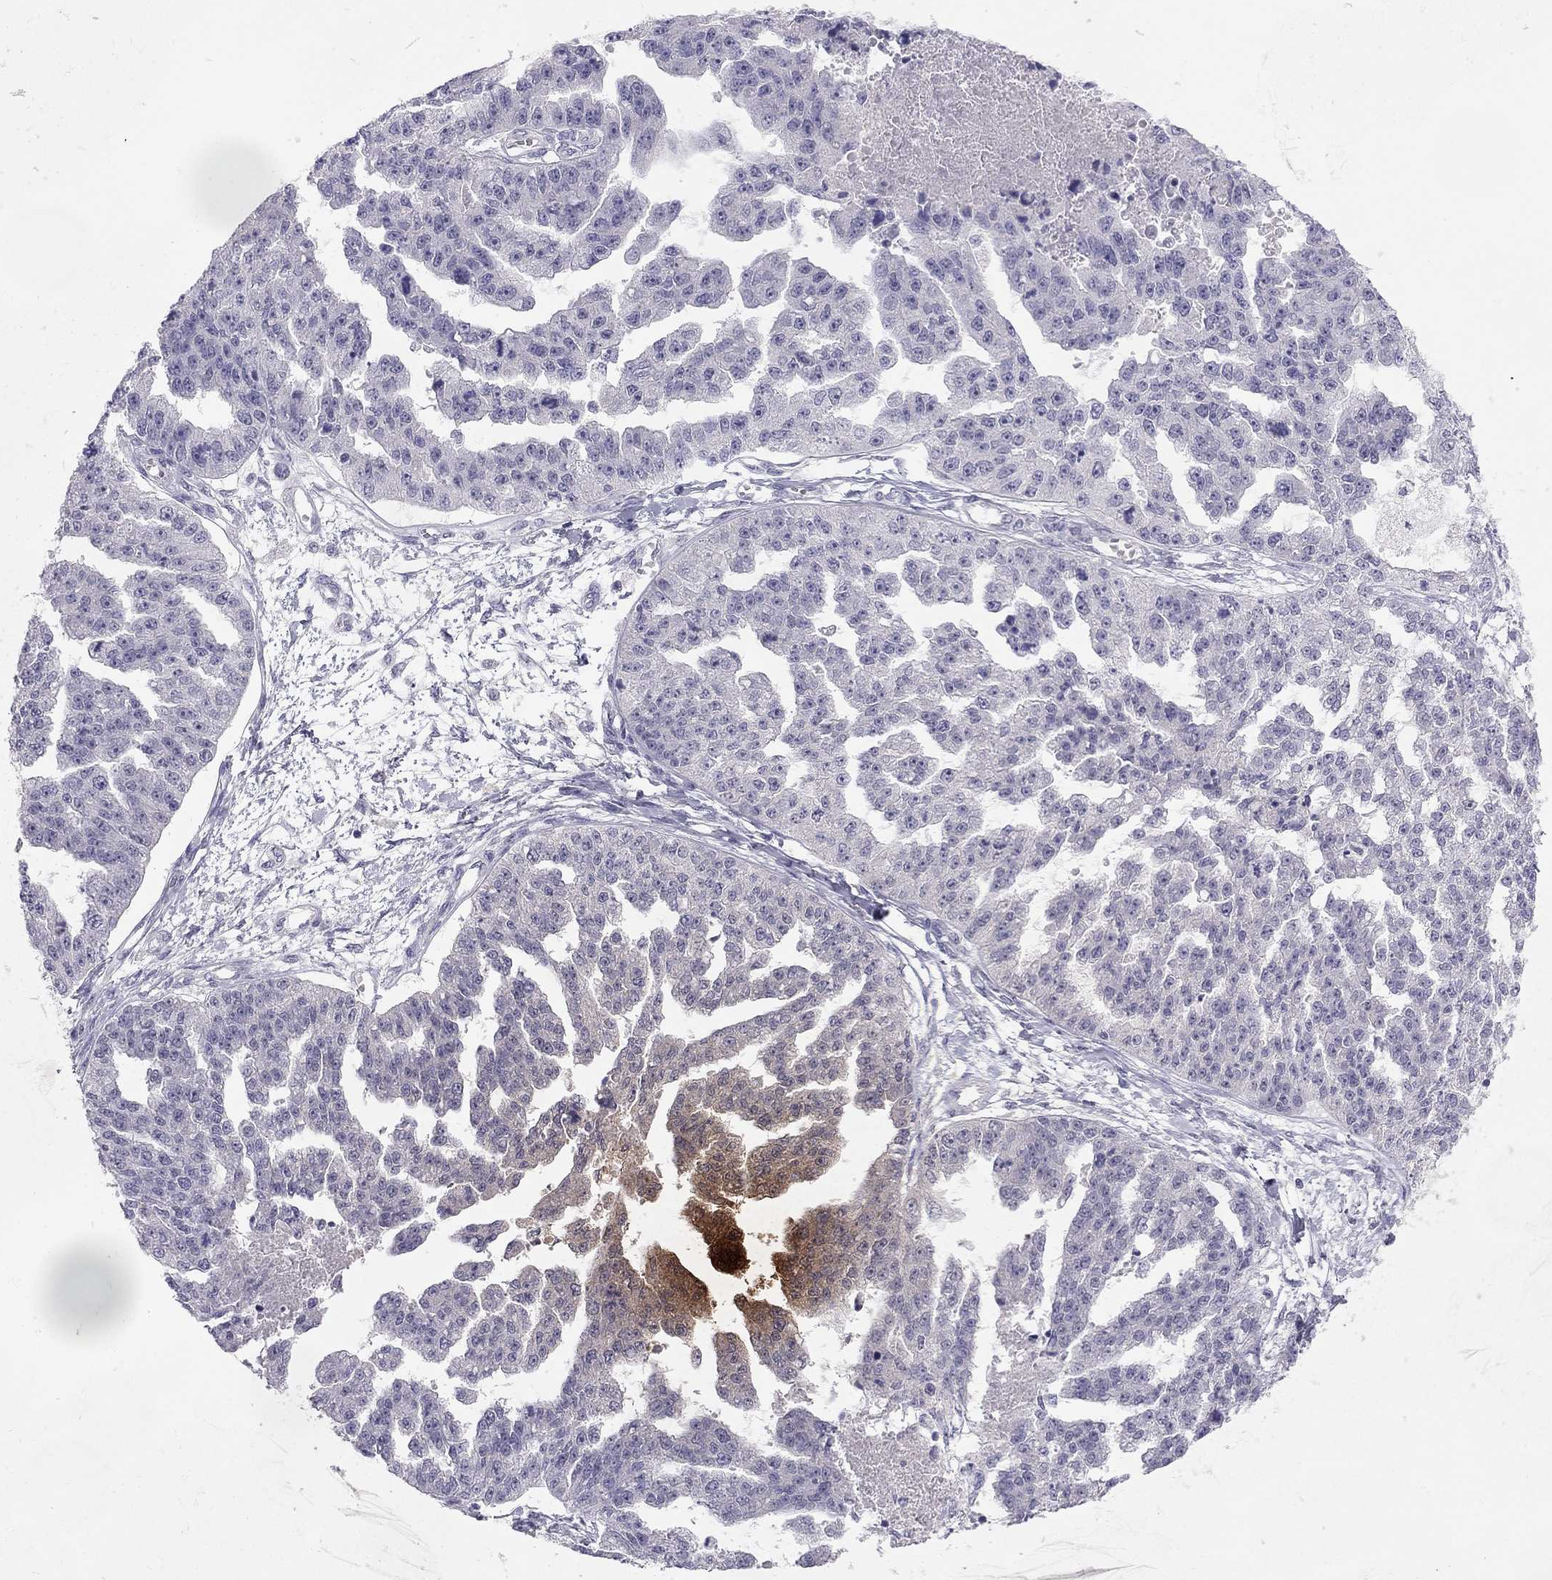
{"staining": {"intensity": "negative", "quantity": "none", "location": "none"}, "tissue": "ovarian cancer", "cell_type": "Tumor cells", "image_type": "cancer", "snomed": [{"axis": "morphology", "description": "Cystadenocarcinoma, serous, NOS"}, {"axis": "topography", "description": "Ovary"}], "caption": "Tumor cells are negative for brown protein staining in ovarian serous cystadenocarcinoma. (DAB IHC with hematoxylin counter stain).", "gene": "ADORA2A", "patient": {"sex": "female", "age": 58}}